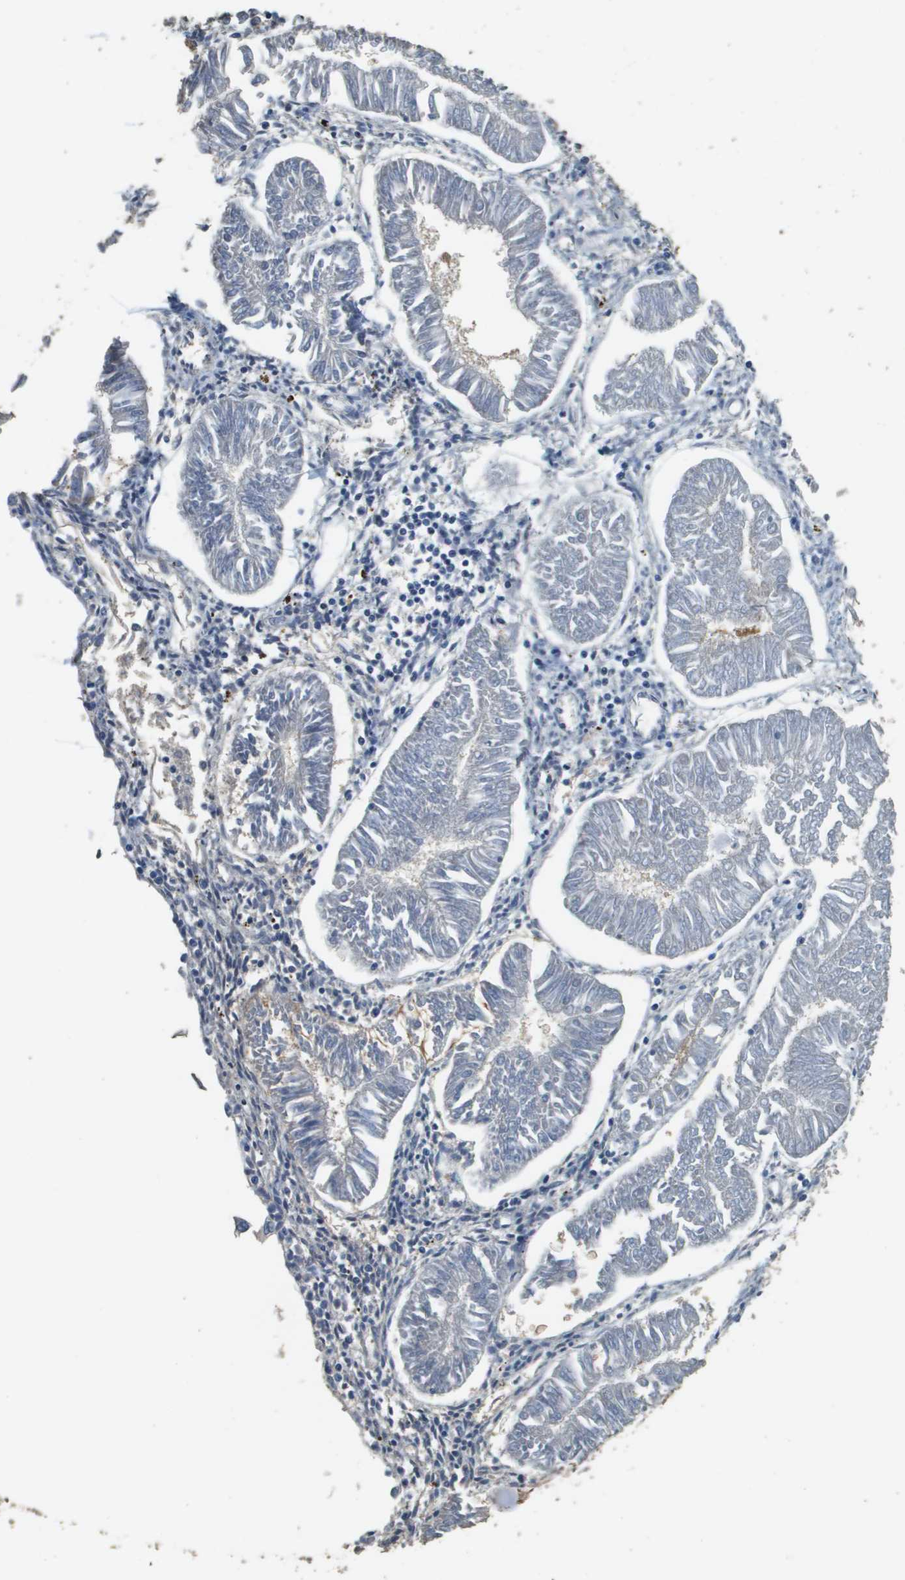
{"staining": {"intensity": "negative", "quantity": "none", "location": "none"}, "tissue": "endometrial cancer", "cell_type": "Tumor cells", "image_type": "cancer", "snomed": [{"axis": "morphology", "description": "Adenocarcinoma, NOS"}, {"axis": "topography", "description": "Endometrium"}], "caption": "A micrograph of human adenocarcinoma (endometrial) is negative for staining in tumor cells.", "gene": "RAB6B", "patient": {"sex": "female", "age": 53}}